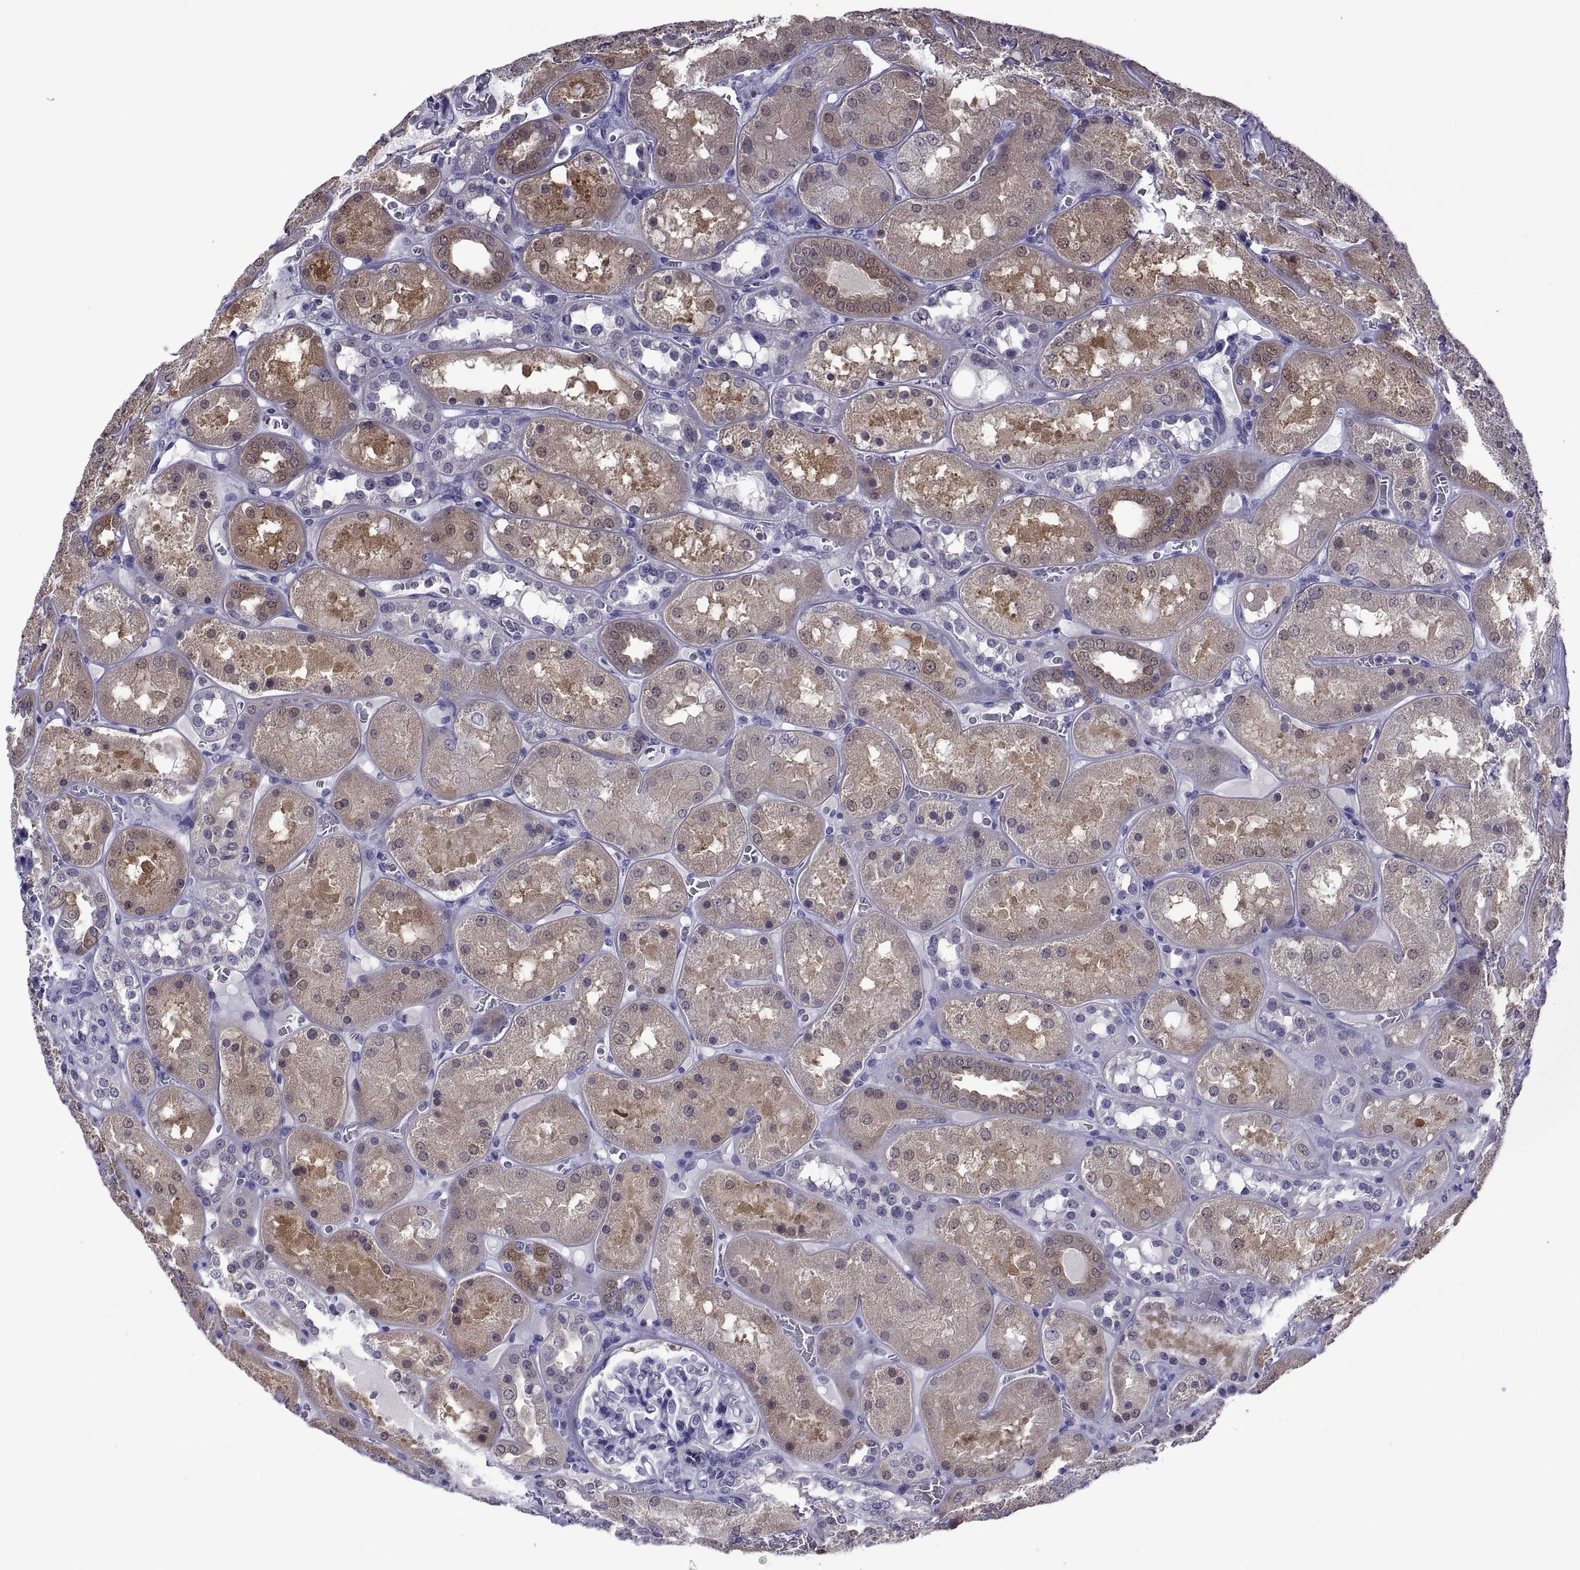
{"staining": {"intensity": "negative", "quantity": "none", "location": "none"}, "tissue": "kidney", "cell_type": "Cells in glomeruli", "image_type": "normal", "snomed": [{"axis": "morphology", "description": "Normal tissue, NOS"}, {"axis": "topography", "description": "Kidney"}], "caption": "An image of kidney stained for a protein shows no brown staining in cells in glomeruli. (Brightfield microscopy of DAB immunohistochemistry (IHC) at high magnification).", "gene": "LCN9", "patient": {"sex": "male", "age": 73}}